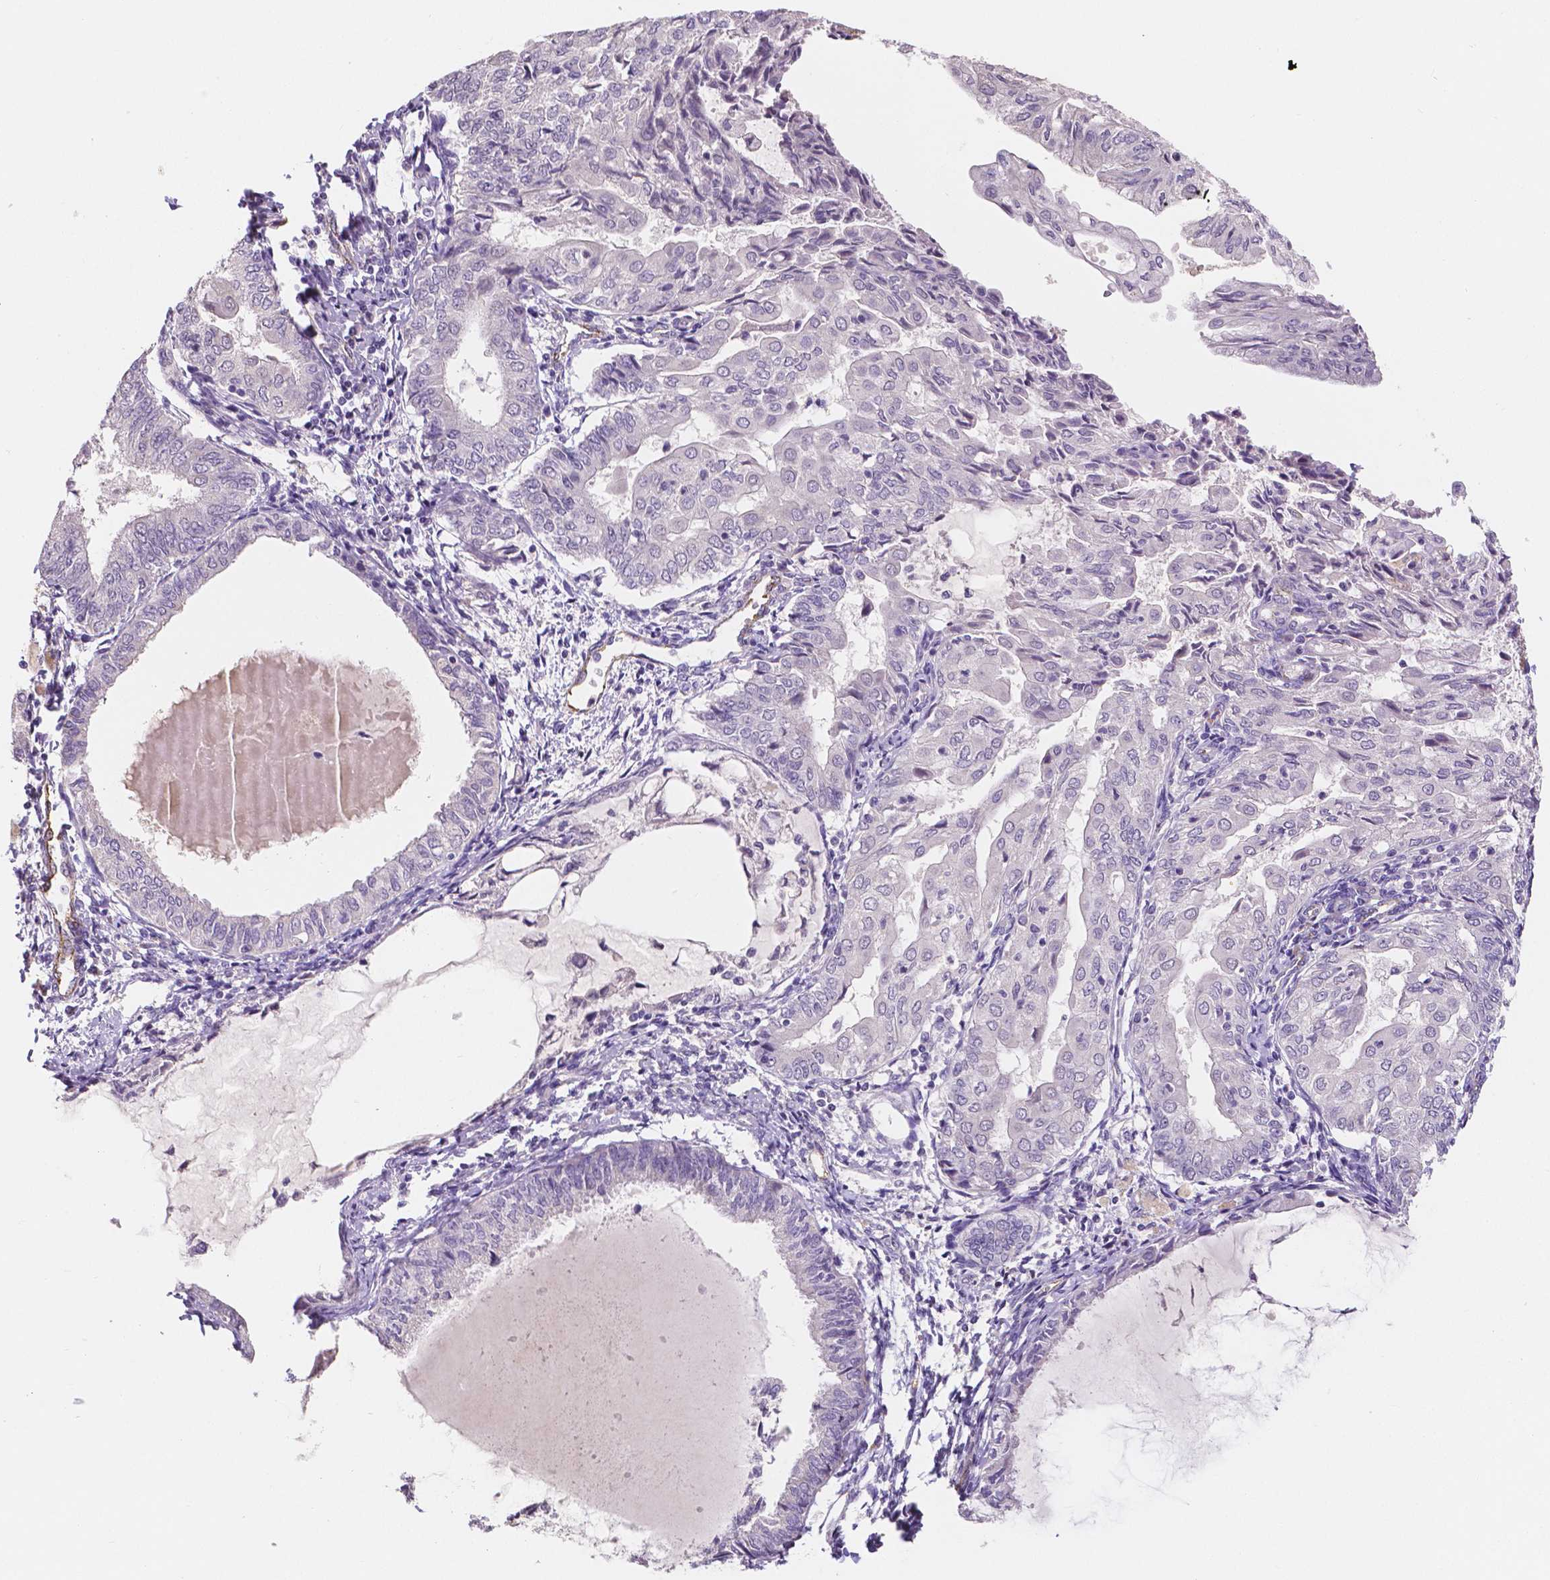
{"staining": {"intensity": "negative", "quantity": "none", "location": "none"}, "tissue": "endometrial cancer", "cell_type": "Tumor cells", "image_type": "cancer", "snomed": [{"axis": "morphology", "description": "Adenocarcinoma, NOS"}, {"axis": "topography", "description": "Endometrium"}], "caption": "Immunohistochemical staining of human endometrial cancer exhibits no significant staining in tumor cells.", "gene": "ELAVL2", "patient": {"sex": "female", "age": 68}}